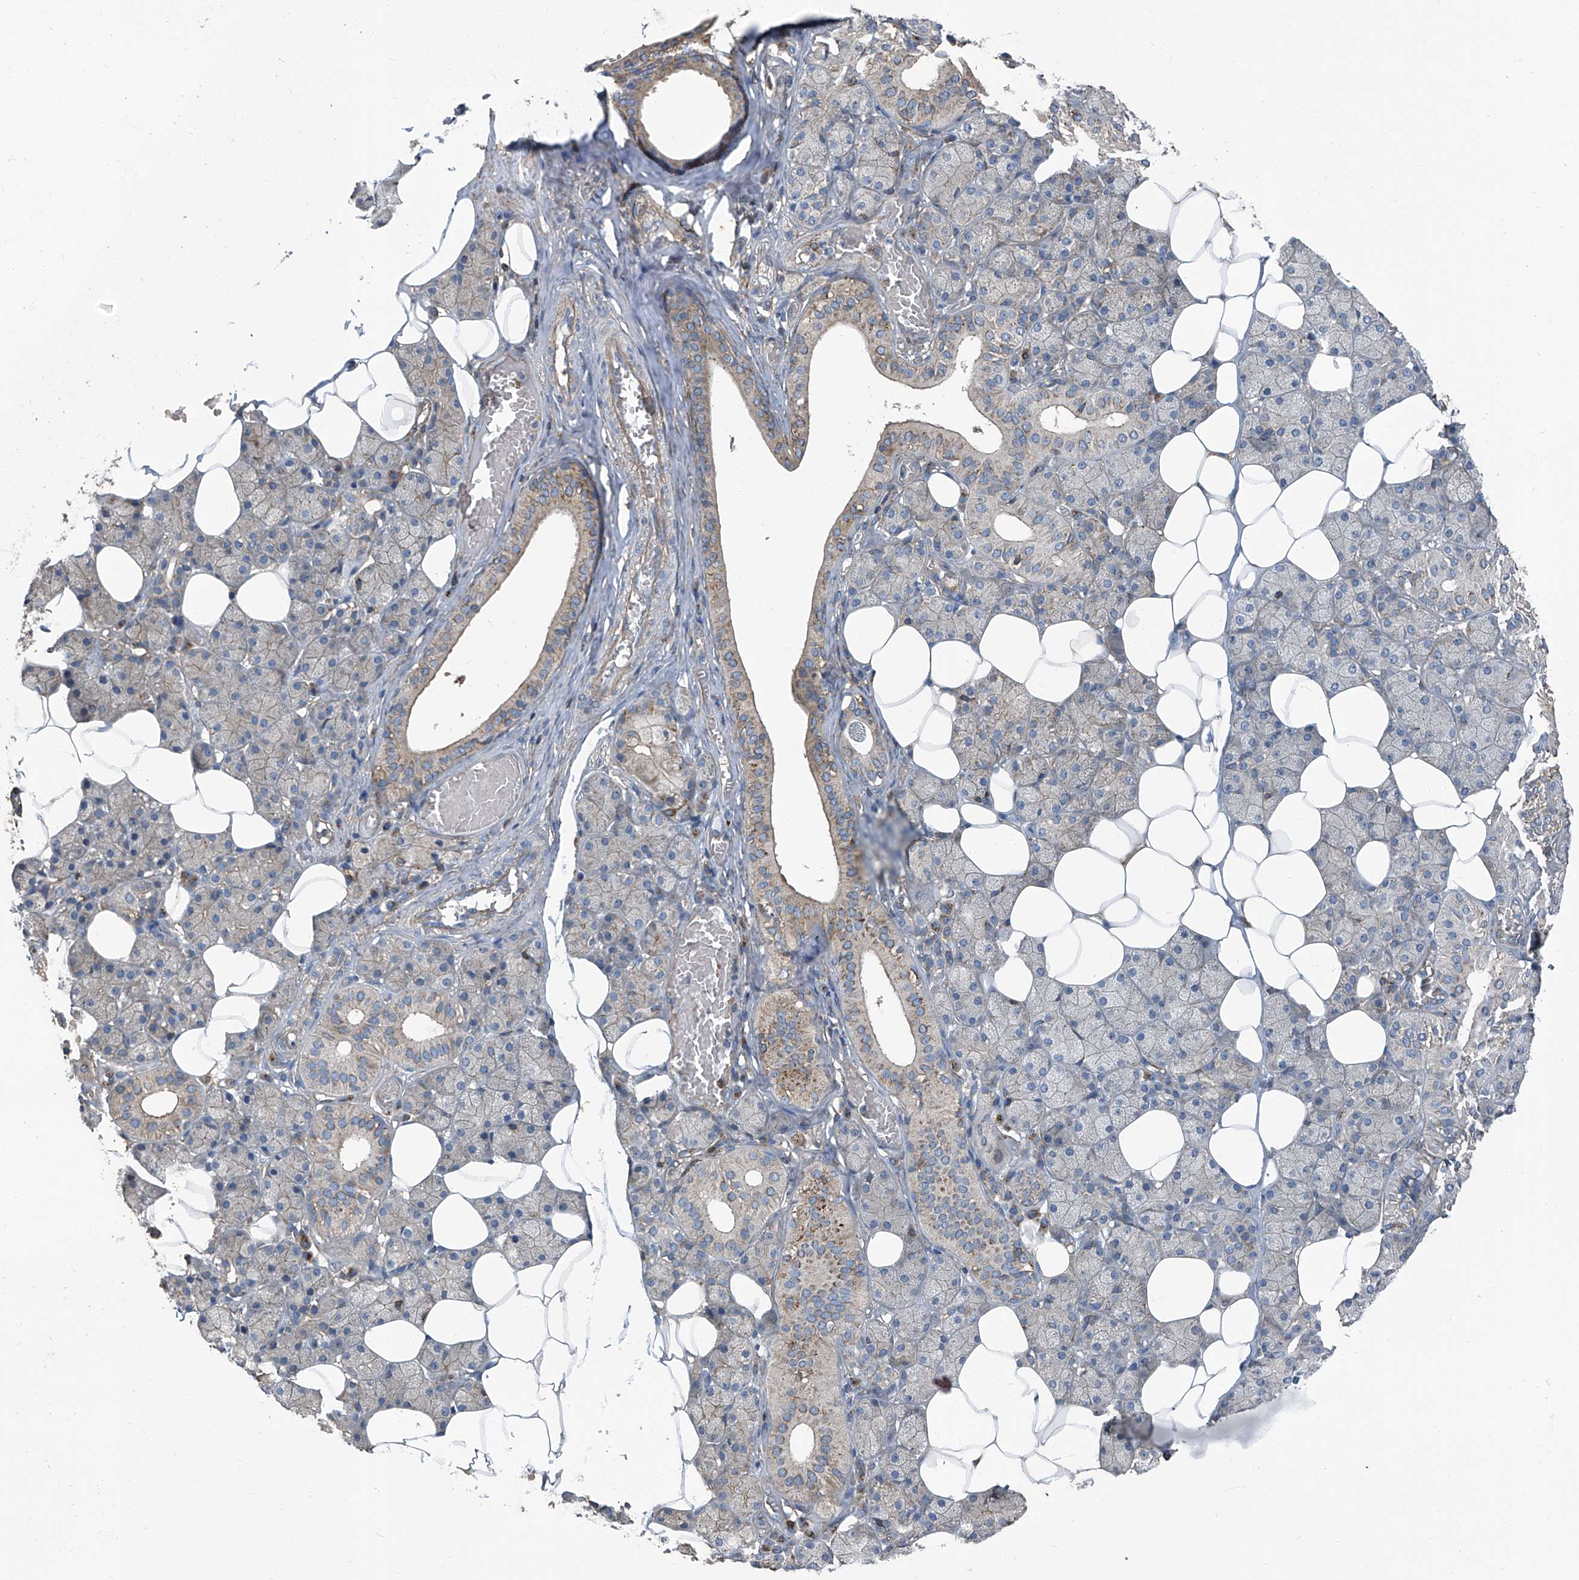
{"staining": {"intensity": "moderate", "quantity": "<25%", "location": "cytoplasmic/membranous"}, "tissue": "salivary gland", "cell_type": "Glandular cells", "image_type": "normal", "snomed": [{"axis": "morphology", "description": "Normal tissue, NOS"}, {"axis": "topography", "description": "Salivary gland"}], "caption": "Human salivary gland stained with a protein marker shows moderate staining in glandular cells.", "gene": "SEPTIN7", "patient": {"sex": "female", "age": 33}}